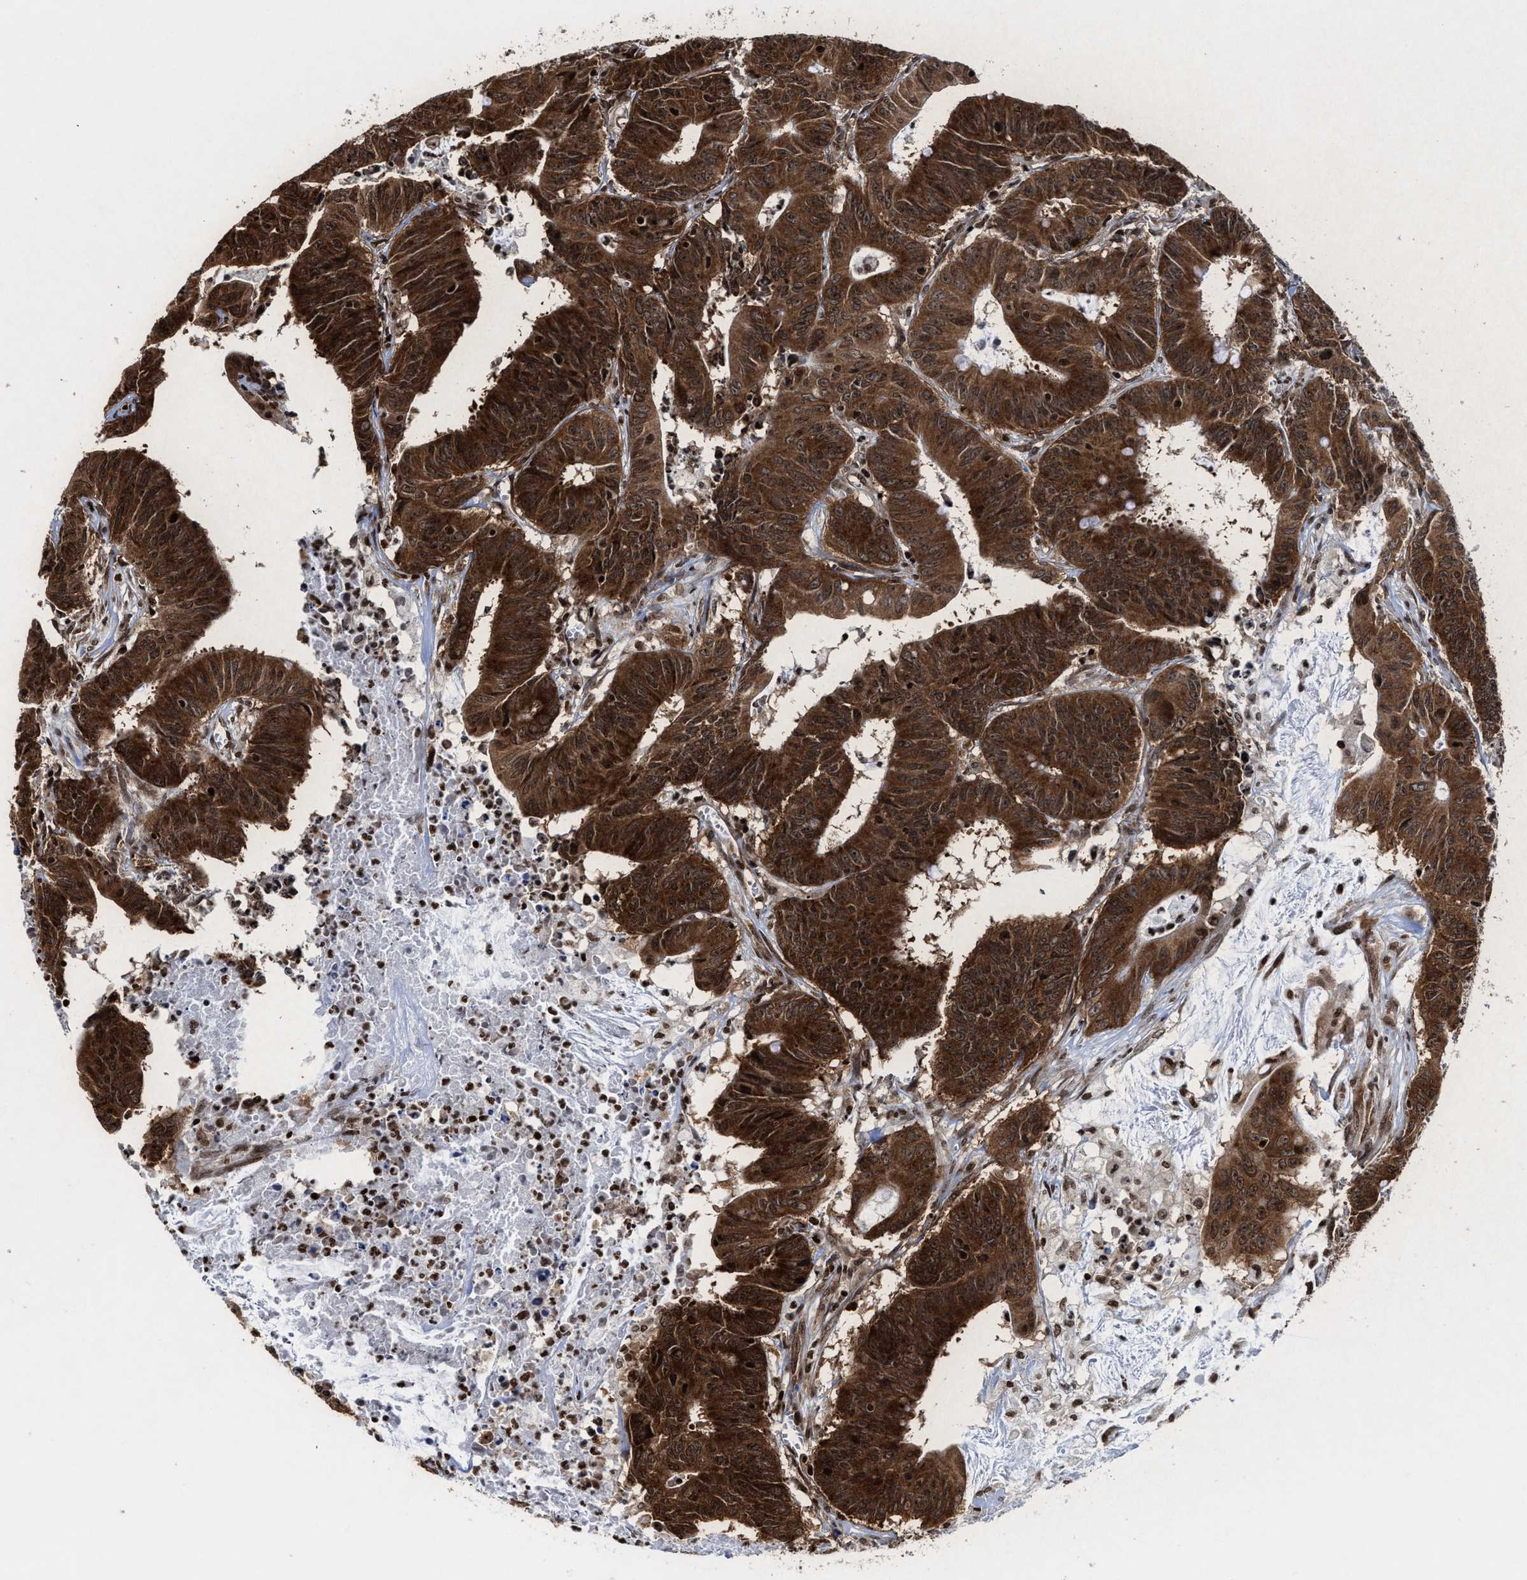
{"staining": {"intensity": "strong", "quantity": ">75%", "location": "cytoplasmic/membranous,nuclear"}, "tissue": "colorectal cancer", "cell_type": "Tumor cells", "image_type": "cancer", "snomed": [{"axis": "morphology", "description": "Adenocarcinoma, NOS"}, {"axis": "topography", "description": "Colon"}], "caption": "Colorectal adenocarcinoma was stained to show a protein in brown. There is high levels of strong cytoplasmic/membranous and nuclear staining in about >75% of tumor cells.", "gene": "ALYREF", "patient": {"sex": "male", "age": 45}}